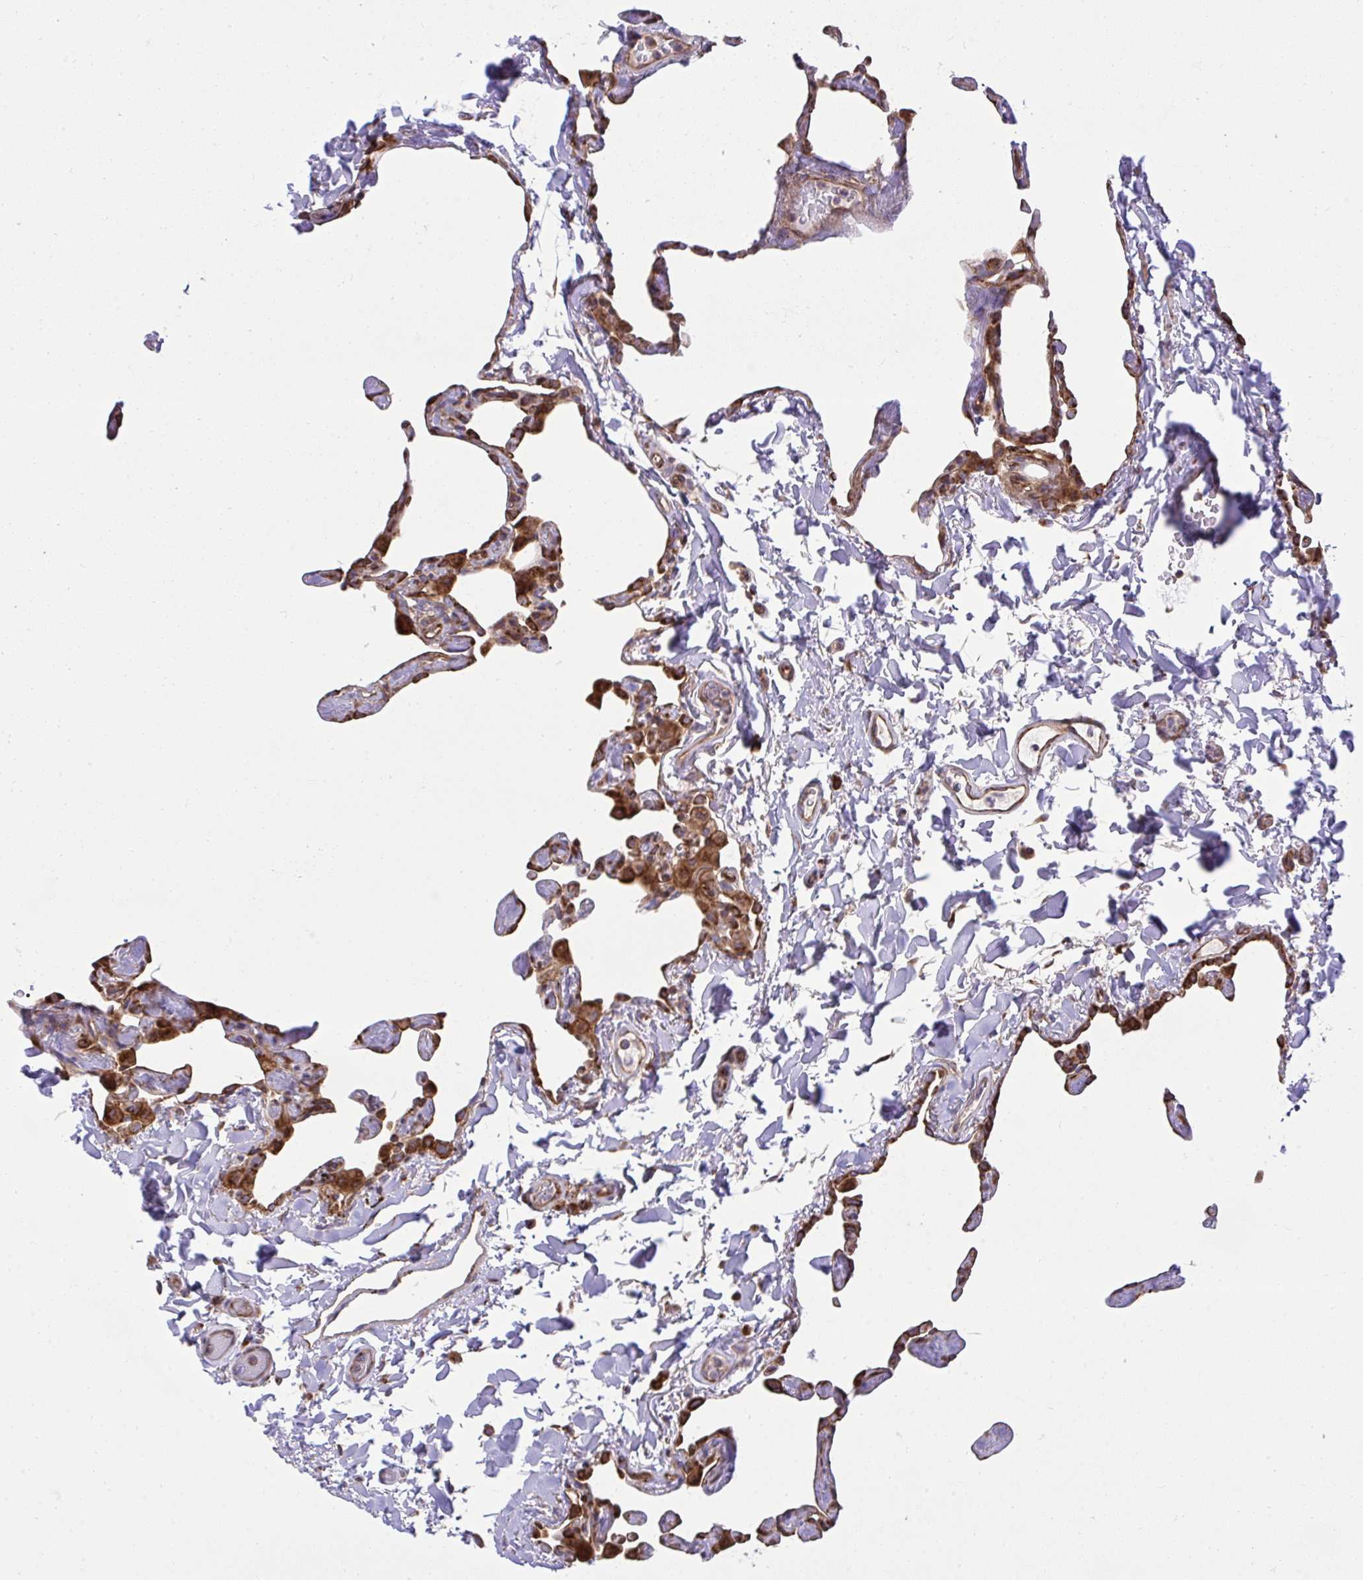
{"staining": {"intensity": "moderate", "quantity": ">75%", "location": "cytoplasmic/membranous"}, "tissue": "lung", "cell_type": "Alveolar cells", "image_type": "normal", "snomed": [{"axis": "morphology", "description": "Normal tissue, NOS"}, {"axis": "topography", "description": "Lung"}], "caption": "Lung stained for a protein displays moderate cytoplasmic/membranous positivity in alveolar cells. (DAB (3,3'-diaminobenzidine) IHC with brightfield microscopy, high magnification).", "gene": "NMNAT3", "patient": {"sex": "male", "age": 65}}